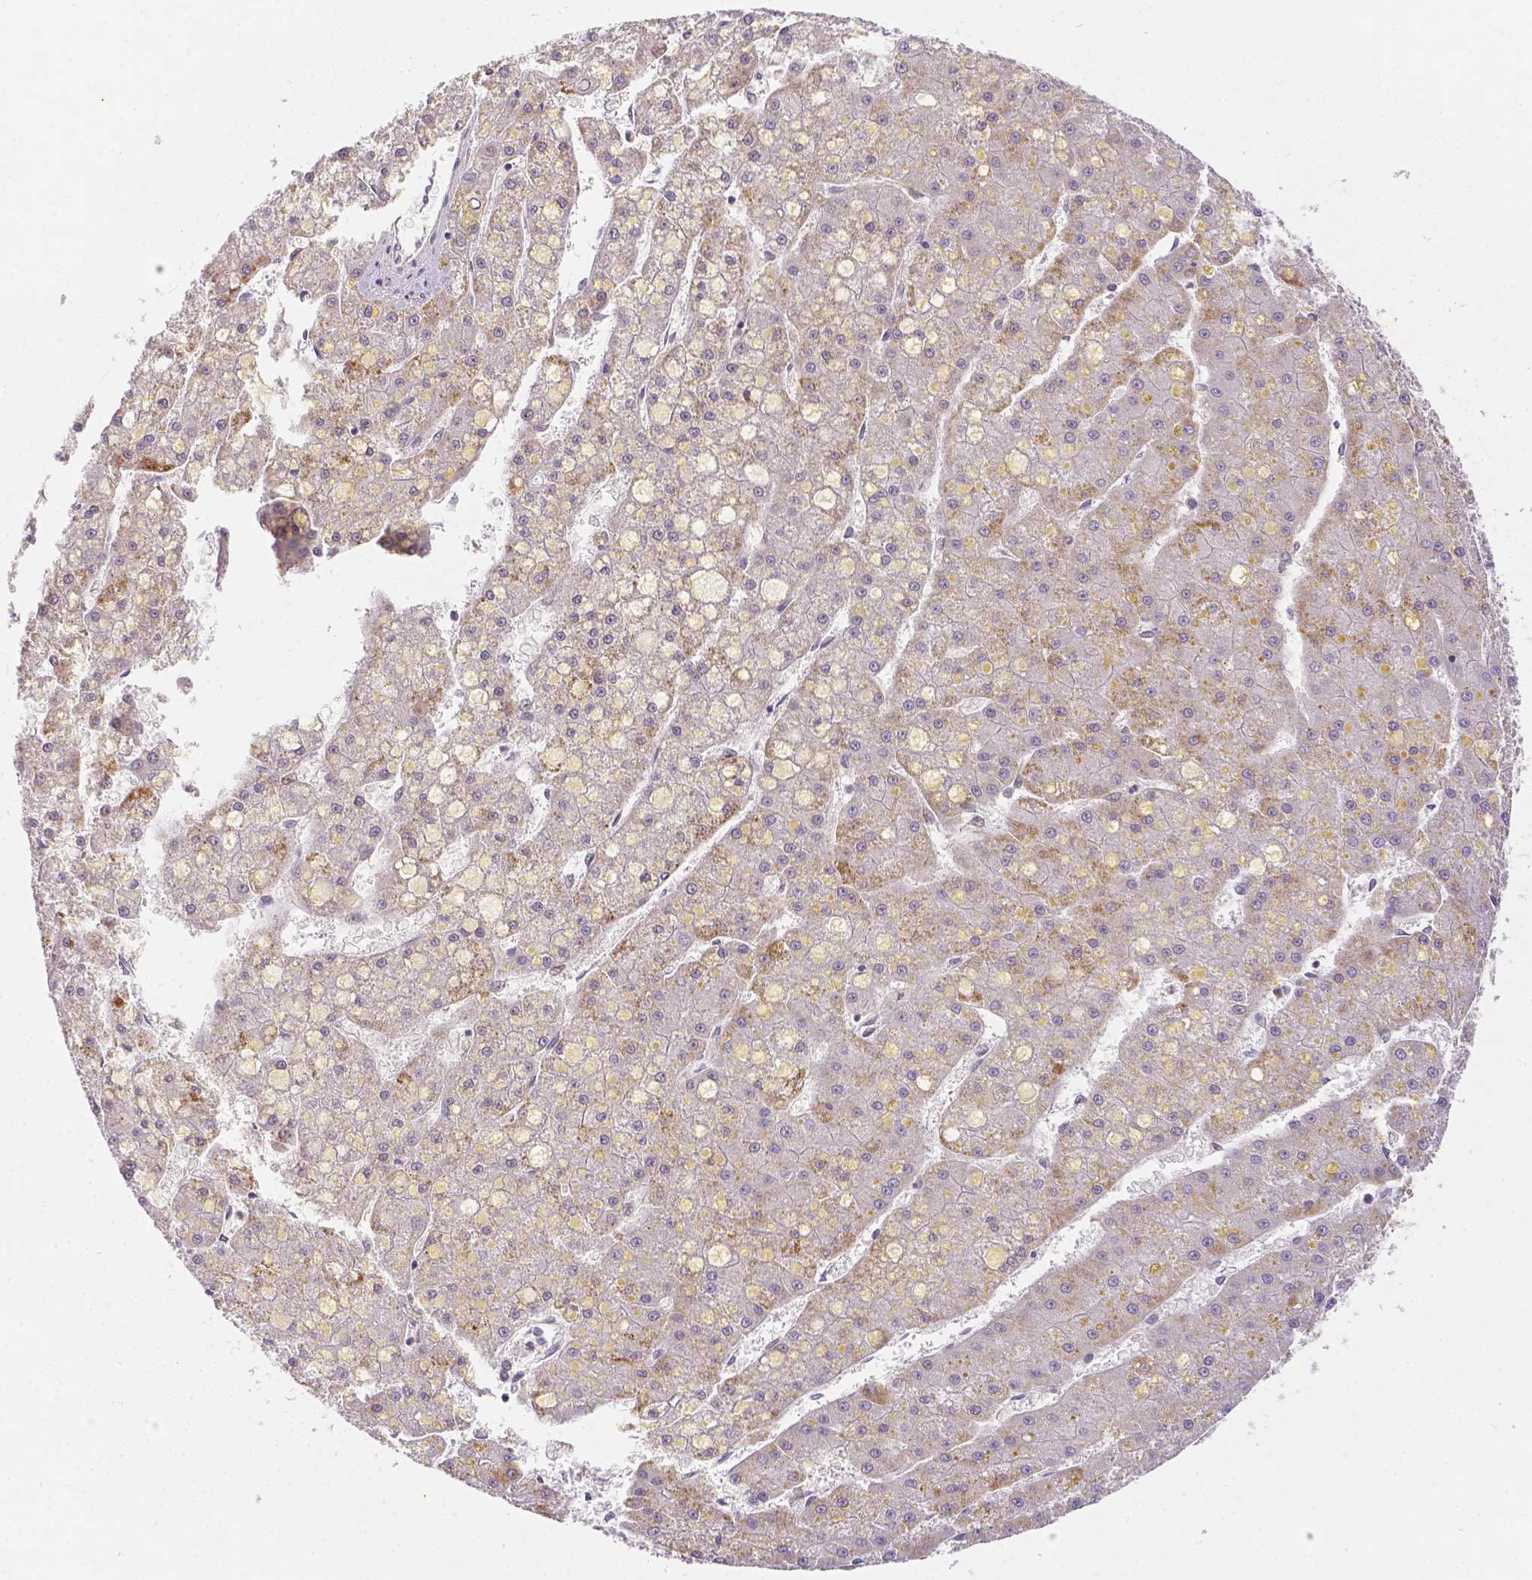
{"staining": {"intensity": "negative", "quantity": "none", "location": "none"}, "tissue": "liver cancer", "cell_type": "Tumor cells", "image_type": "cancer", "snomed": [{"axis": "morphology", "description": "Carcinoma, Hepatocellular, NOS"}, {"axis": "topography", "description": "Liver"}], "caption": "A micrograph of human liver cancer is negative for staining in tumor cells.", "gene": "ZNF280B", "patient": {"sex": "male", "age": 67}}